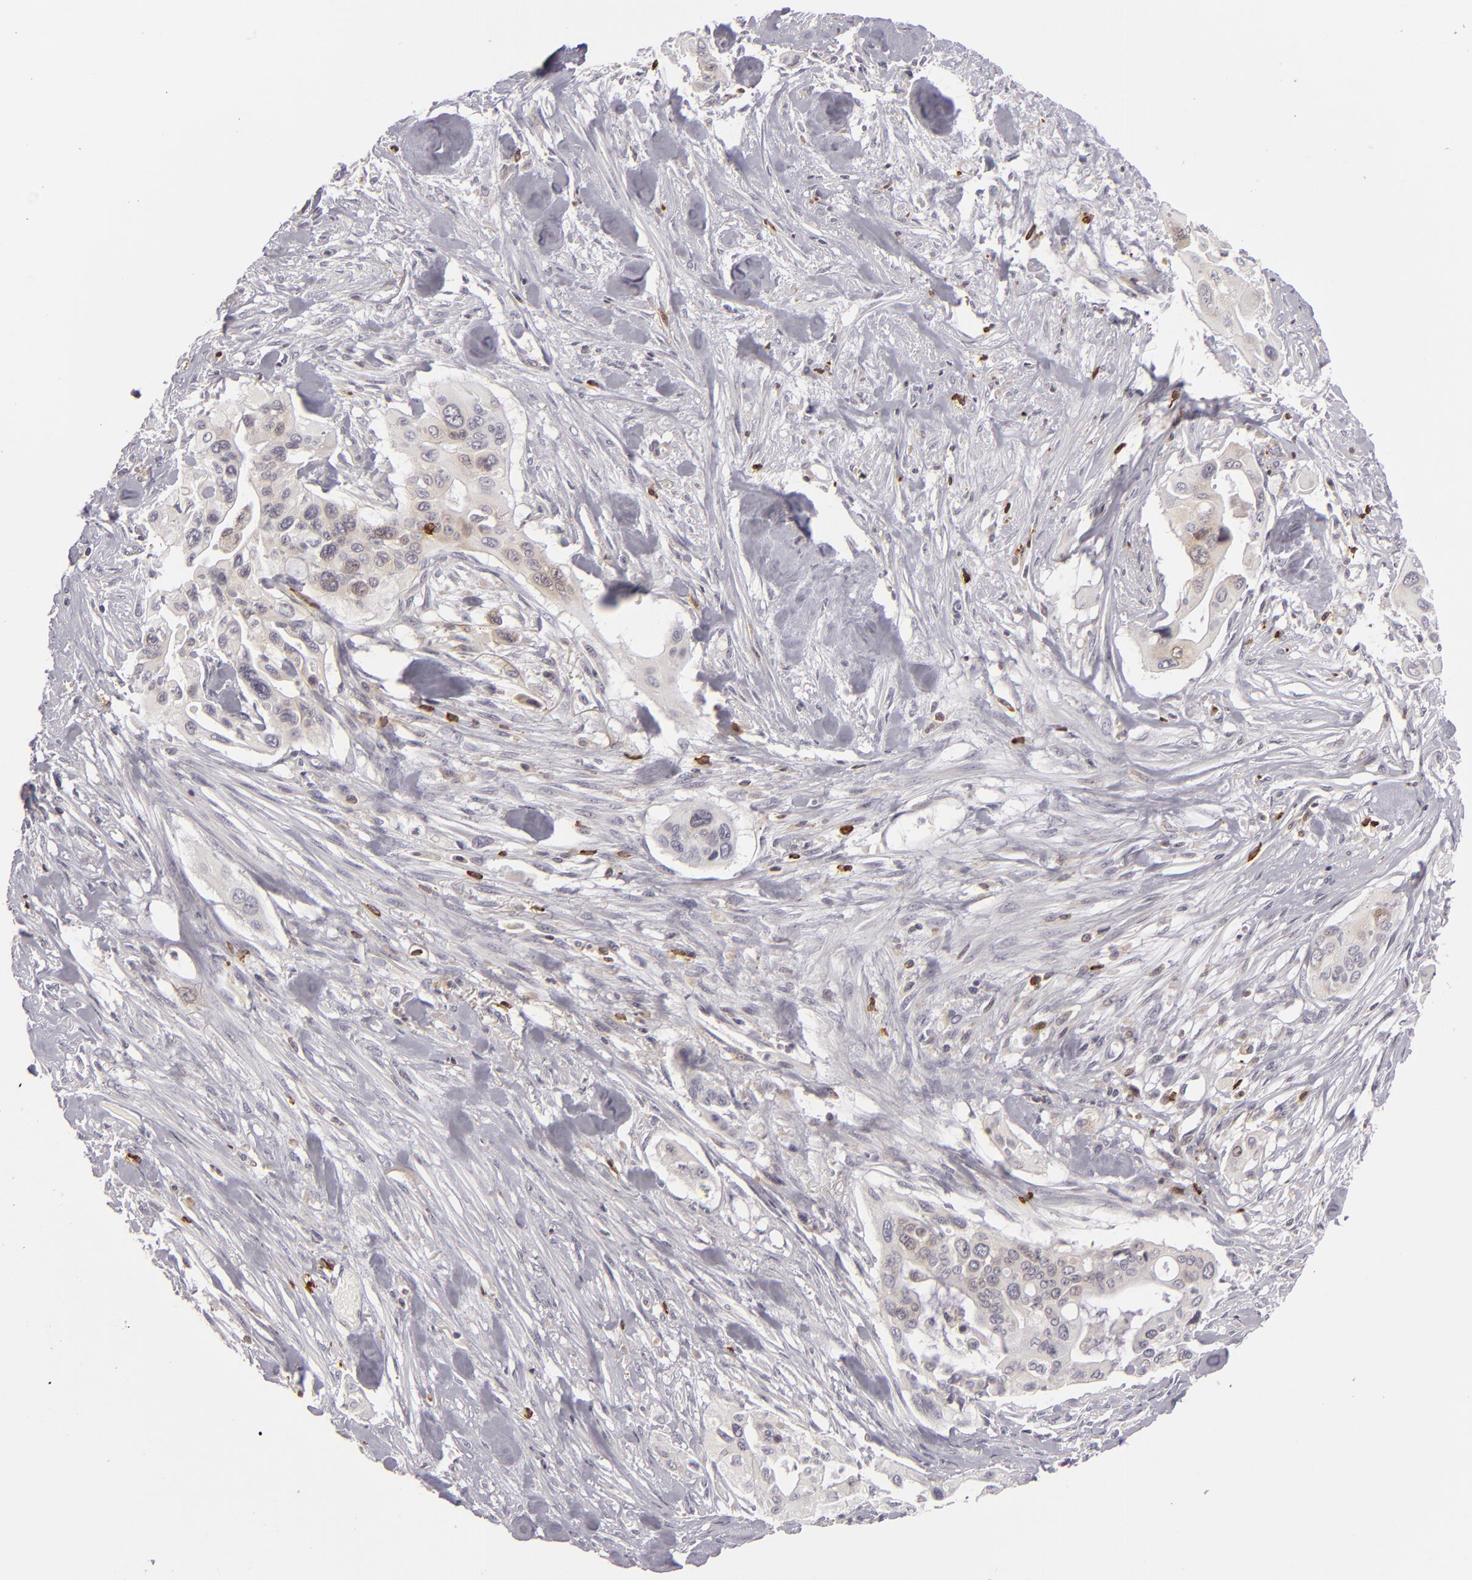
{"staining": {"intensity": "weak", "quantity": "<25%", "location": "cytoplasmic/membranous"}, "tissue": "pancreatic cancer", "cell_type": "Tumor cells", "image_type": "cancer", "snomed": [{"axis": "morphology", "description": "Adenocarcinoma, NOS"}, {"axis": "topography", "description": "Pancreas"}], "caption": "Image shows no significant protein staining in tumor cells of pancreatic cancer.", "gene": "APOBEC3G", "patient": {"sex": "male", "age": 77}}